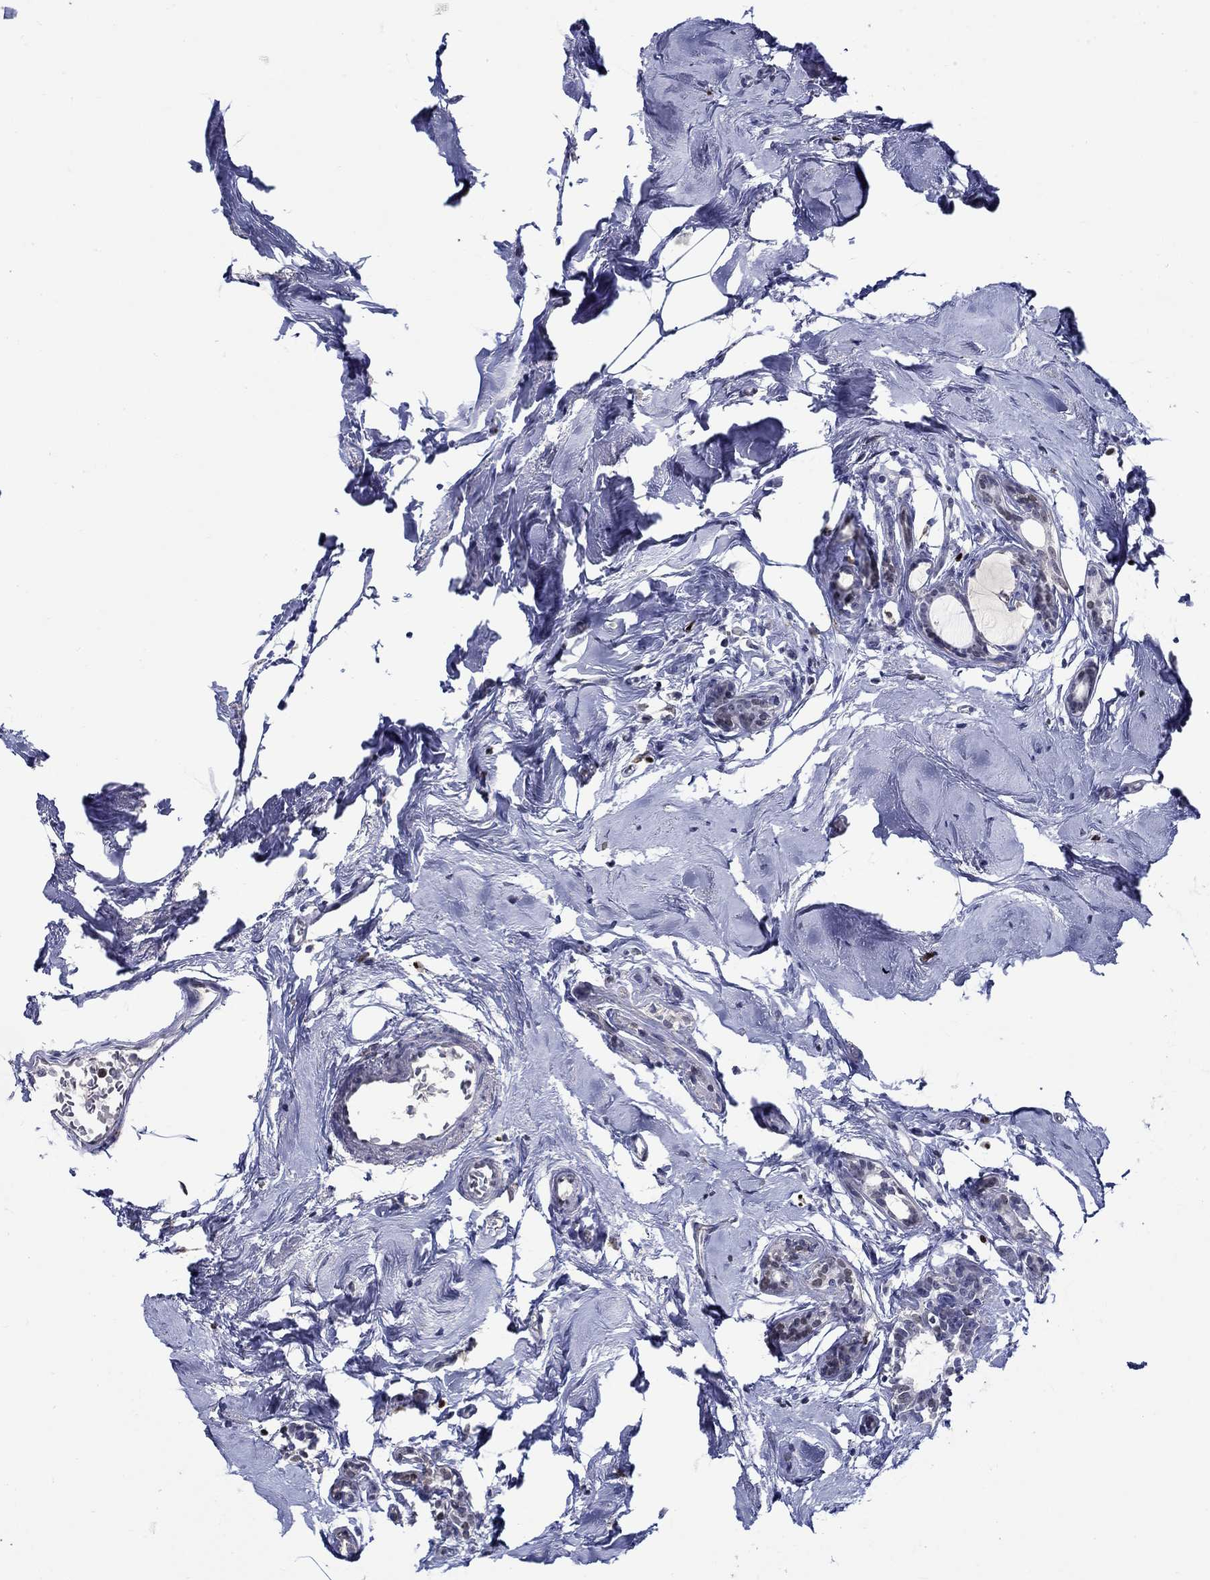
{"staining": {"intensity": "negative", "quantity": "none", "location": "none"}, "tissue": "breast cancer", "cell_type": "Tumor cells", "image_type": "cancer", "snomed": [{"axis": "morphology", "description": "Duct carcinoma"}, {"axis": "topography", "description": "Breast"}], "caption": "Immunohistochemistry (IHC) micrograph of neoplastic tissue: human breast cancer stained with DAB (3,3'-diaminobenzidine) demonstrates no significant protein expression in tumor cells.", "gene": "GATA2", "patient": {"sex": "female", "age": 83}}